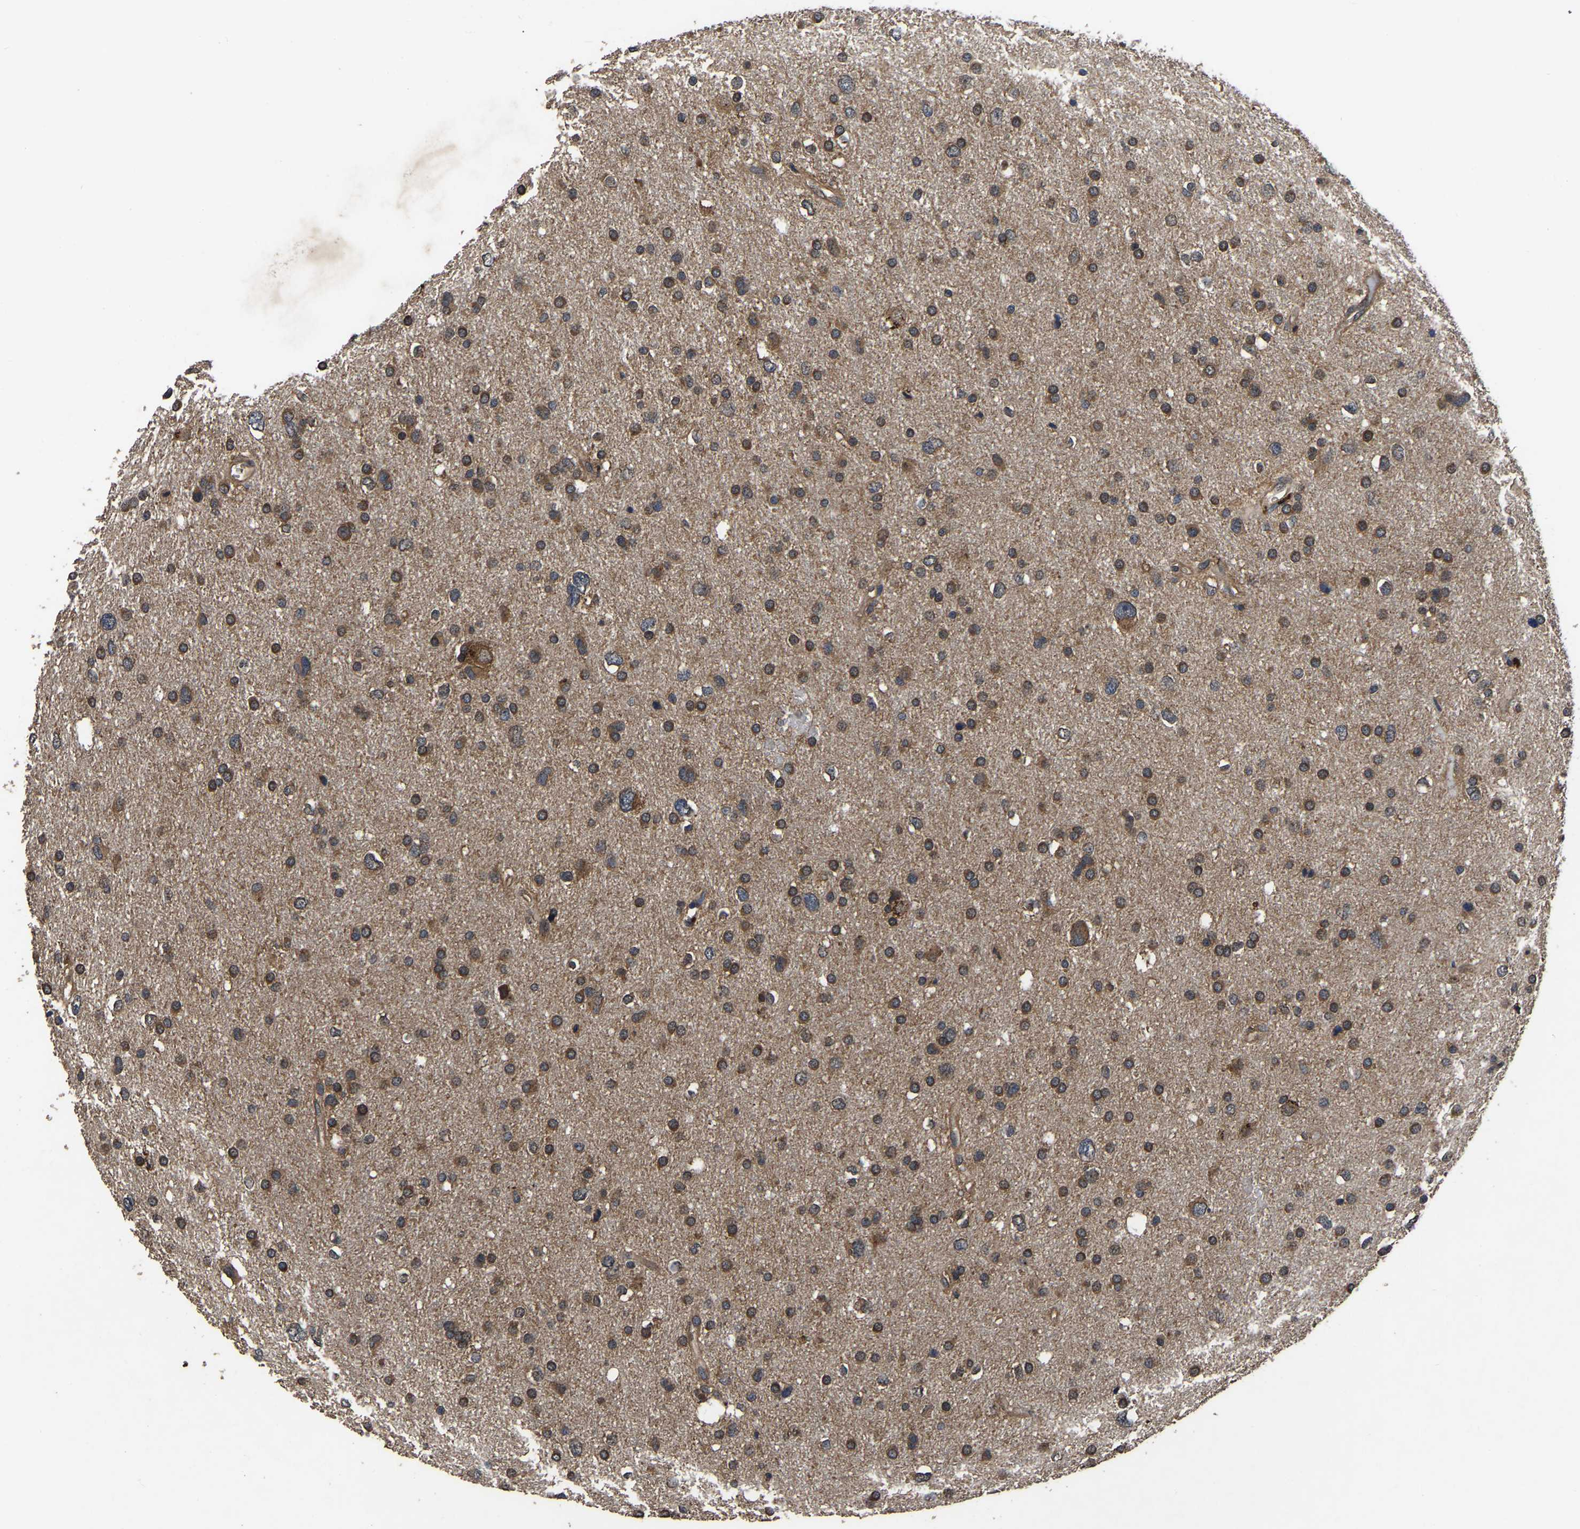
{"staining": {"intensity": "moderate", "quantity": ">75%", "location": "cytoplasmic/membranous"}, "tissue": "glioma", "cell_type": "Tumor cells", "image_type": "cancer", "snomed": [{"axis": "morphology", "description": "Glioma, malignant, Low grade"}, {"axis": "topography", "description": "Brain"}], "caption": "About >75% of tumor cells in malignant low-grade glioma reveal moderate cytoplasmic/membranous protein expression as visualized by brown immunohistochemical staining.", "gene": "CRYZL1", "patient": {"sex": "female", "age": 37}}